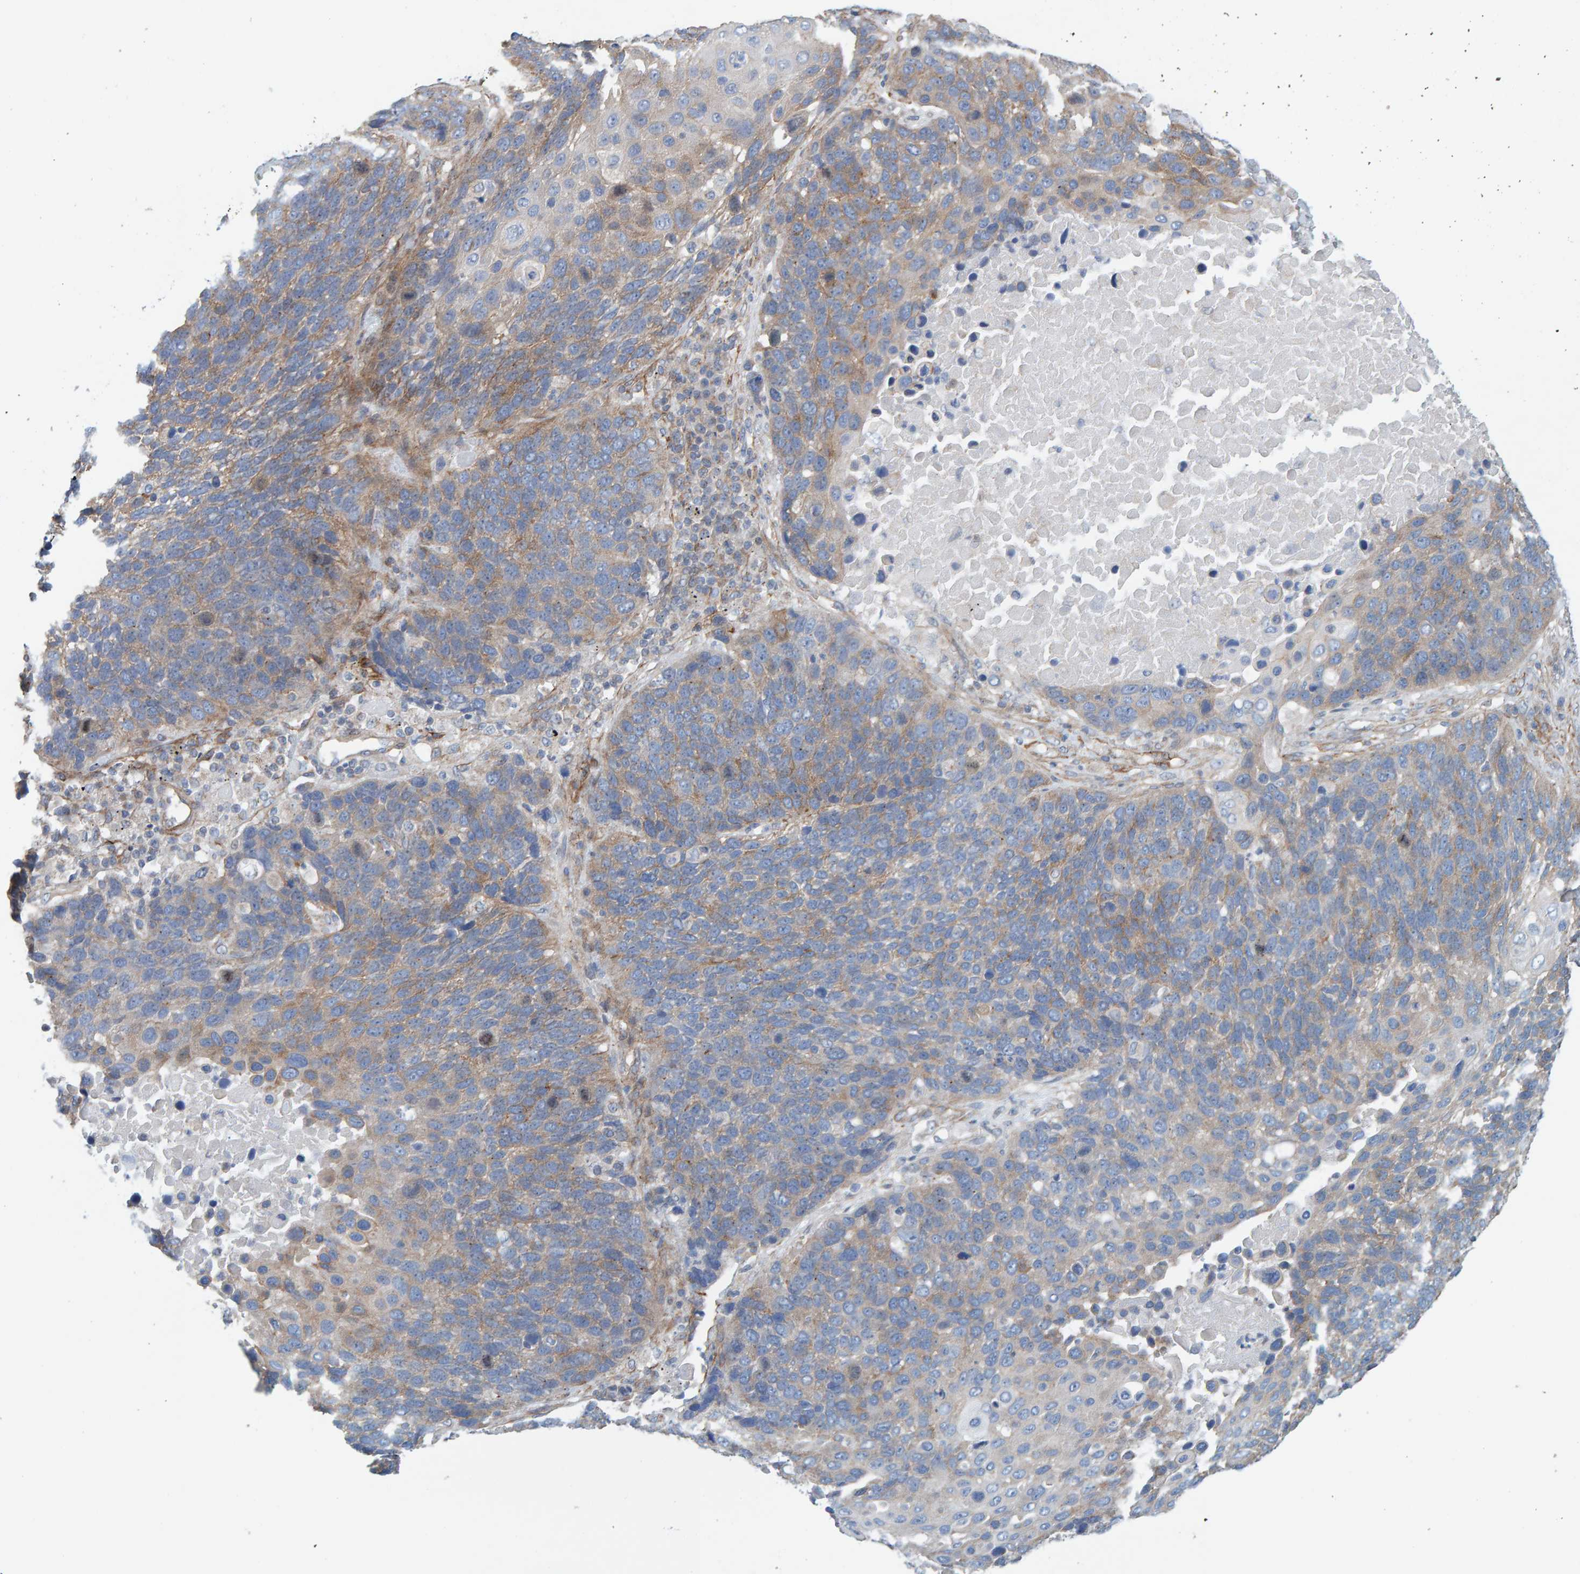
{"staining": {"intensity": "moderate", "quantity": "25%-75%", "location": "cytoplasmic/membranous"}, "tissue": "lung cancer", "cell_type": "Tumor cells", "image_type": "cancer", "snomed": [{"axis": "morphology", "description": "Squamous cell carcinoma, NOS"}, {"axis": "topography", "description": "Lung"}], "caption": "This histopathology image reveals squamous cell carcinoma (lung) stained with immunohistochemistry (IHC) to label a protein in brown. The cytoplasmic/membranous of tumor cells show moderate positivity for the protein. Nuclei are counter-stained blue.", "gene": "RGP1", "patient": {"sex": "male", "age": 66}}